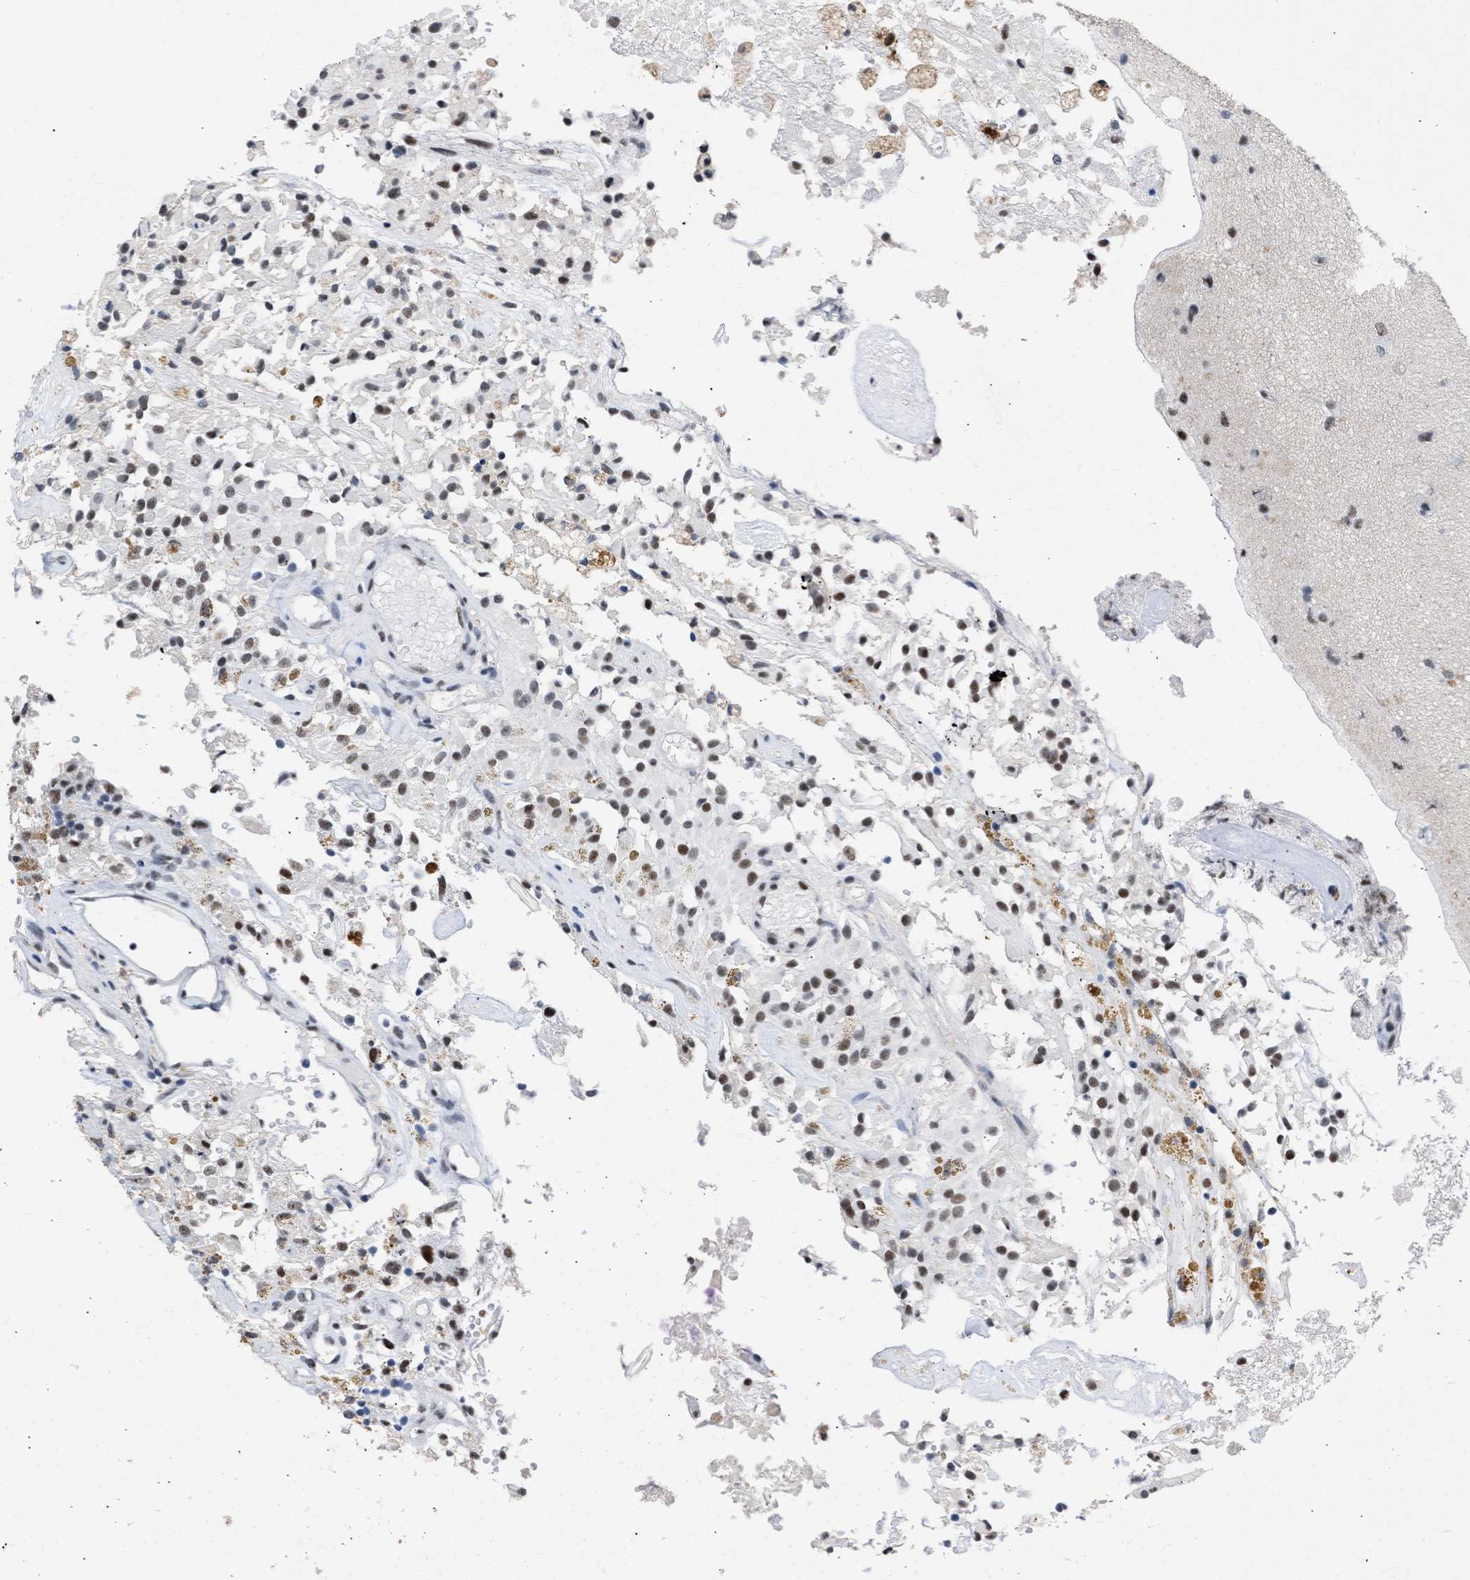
{"staining": {"intensity": "moderate", "quantity": ">75%", "location": "nuclear"}, "tissue": "glioma", "cell_type": "Tumor cells", "image_type": "cancer", "snomed": [{"axis": "morphology", "description": "Glioma, malignant, High grade"}, {"axis": "topography", "description": "Brain"}], "caption": "Immunohistochemical staining of human malignant glioma (high-grade) reveals medium levels of moderate nuclear protein positivity in about >75% of tumor cells.", "gene": "DDX41", "patient": {"sex": "female", "age": 59}}